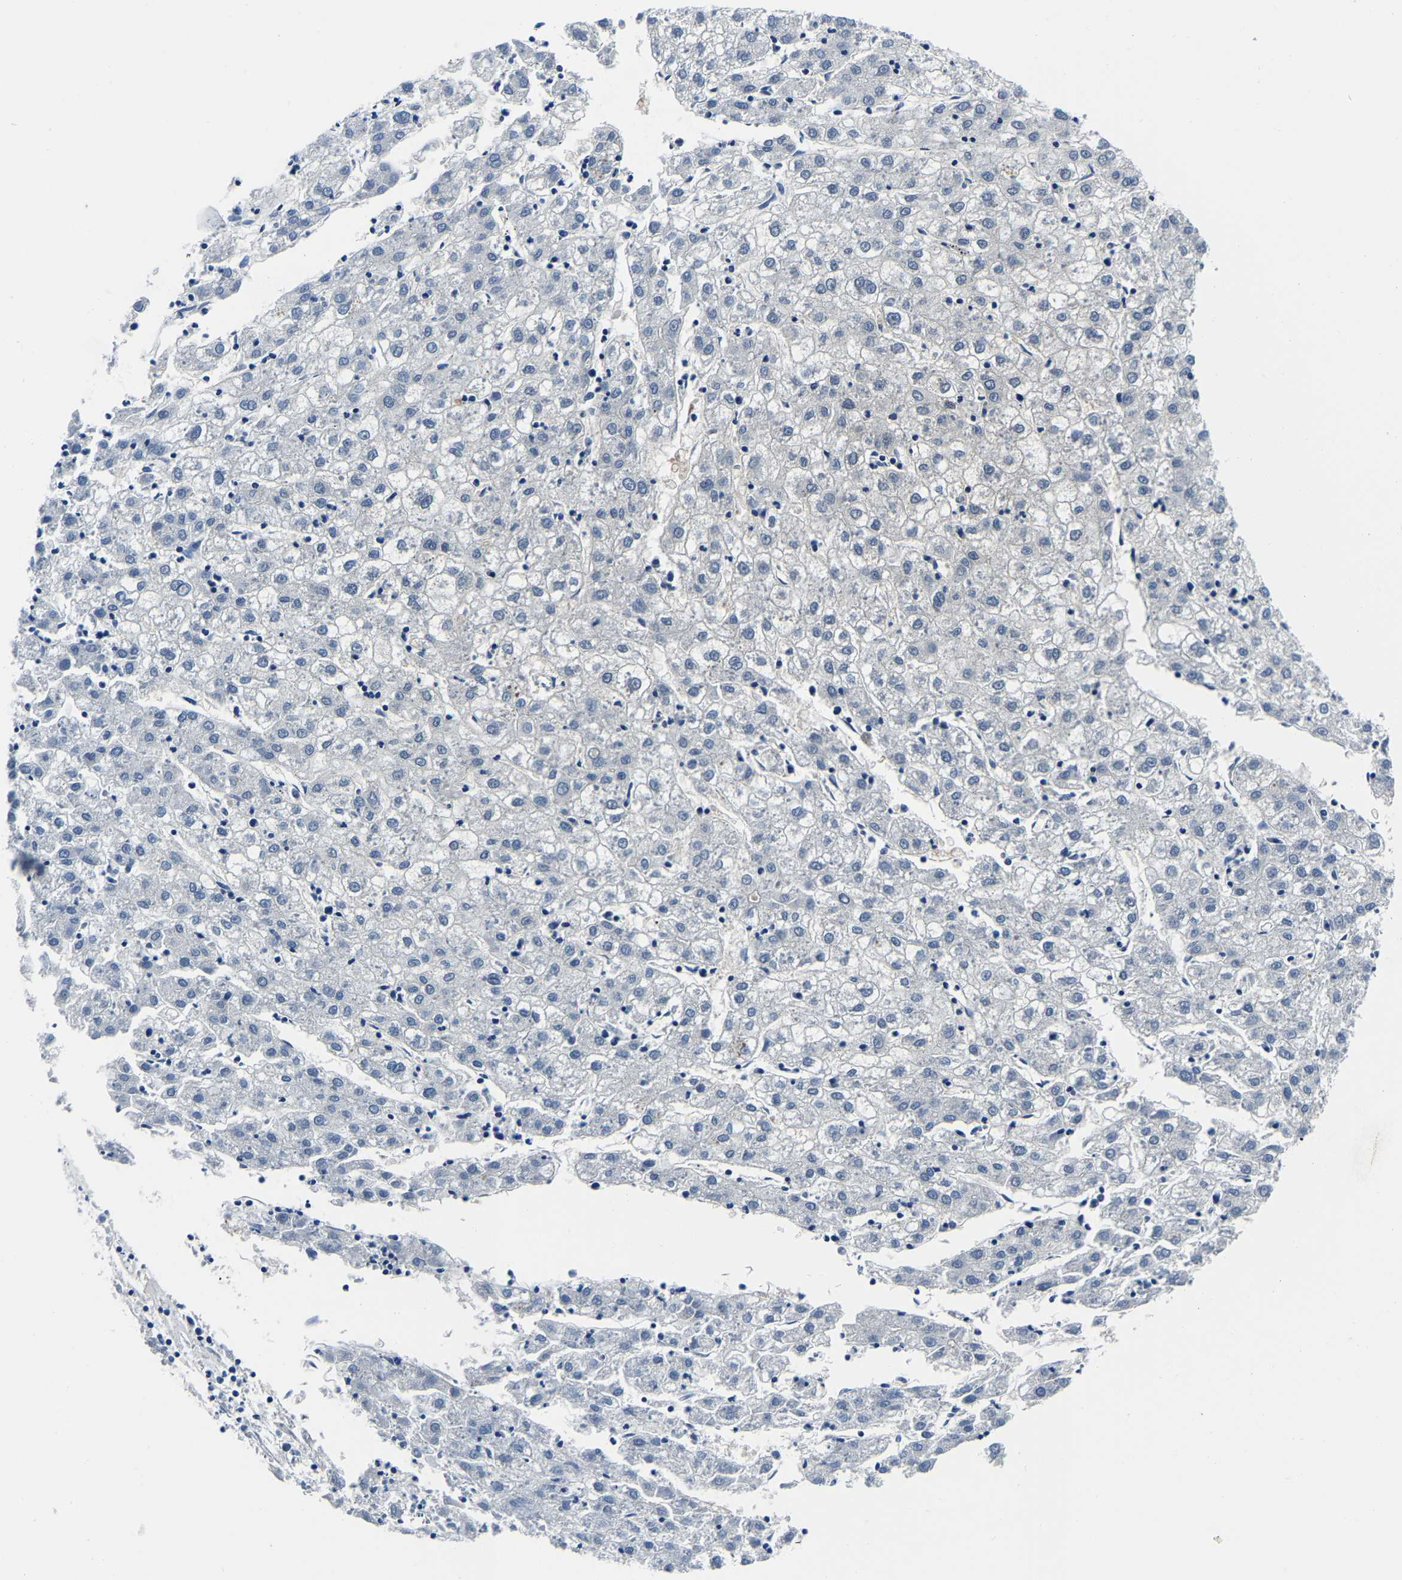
{"staining": {"intensity": "negative", "quantity": "none", "location": "none"}, "tissue": "liver cancer", "cell_type": "Tumor cells", "image_type": "cancer", "snomed": [{"axis": "morphology", "description": "Carcinoma, Hepatocellular, NOS"}, {"axis": "topography", "description": "Liver"}], "caption": "Immunohistochemistry of human liver cancer (hepatocellular carcinoma) exhibits no staining in tumor cells.", "gene": "ACO1", "patient": {"sex": "male", "age": 72}}